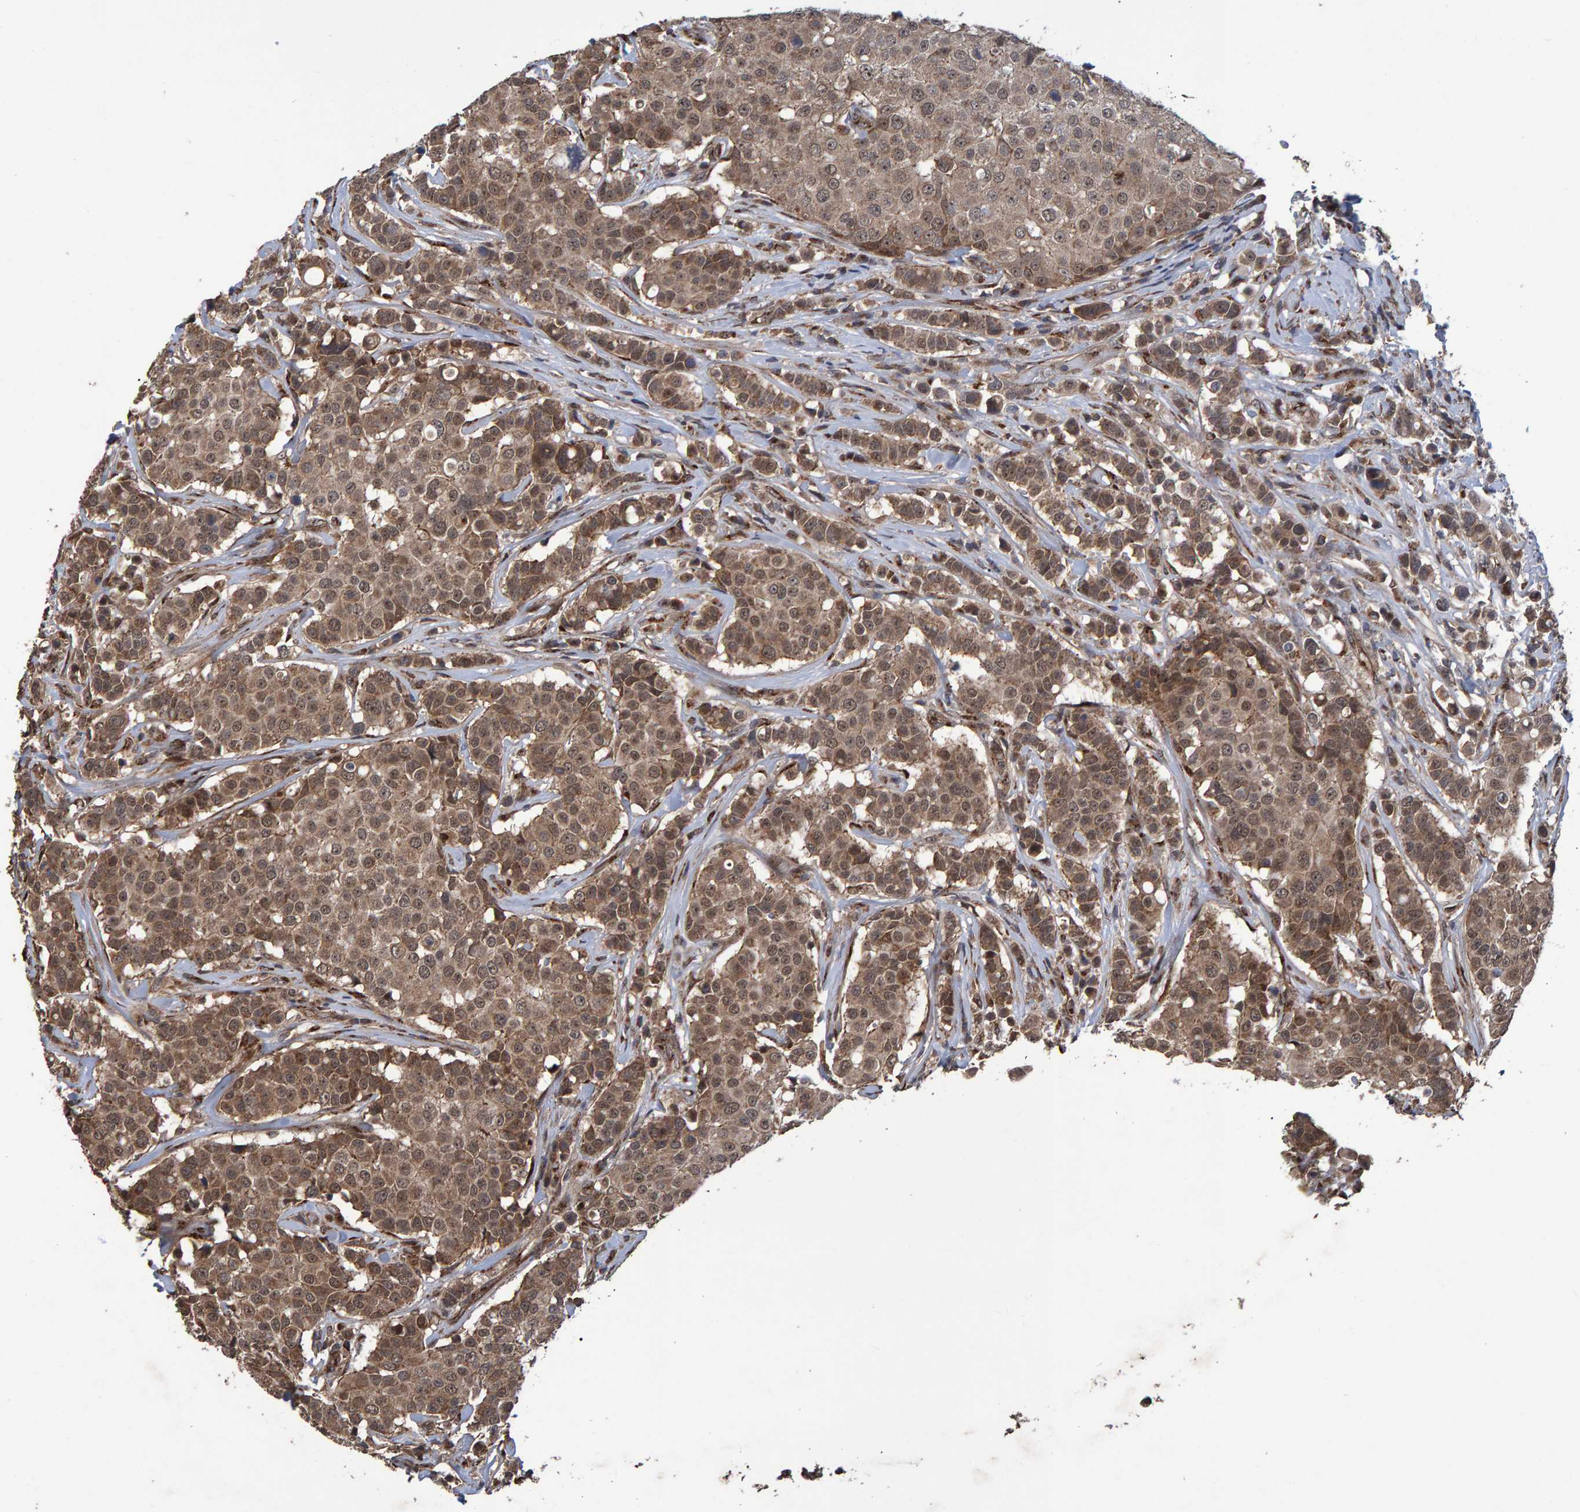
{"staining": {"intensity": "moderate", "quantity": ">75%", "location": "cytoplasmic/membranous,nuclear"}, "tissue": "breast cancer", "cell_type": "Tumor cells", "image_type": "cancer", "snomed": [{"axis": "morphology", "description": "Duct carcinoma"}, {"axis": "topography", "description": "Breast"}], "caption": "An immunohistochemistry histopathology image of tumor tissue is shown. Protein staining in brown labels moderate cytoplasmic/membranous and nuclear positivity in breast cancer (intraductal carcinoma) within tumor cells. (Stains: DAB (3,3'-diaminobenzidine) in brown, nuclei in blue, Microscopy: brightfield microscopy at high magnification).", "gene": "TRIM68", "patient": {"sex": "female", "age": 27}}